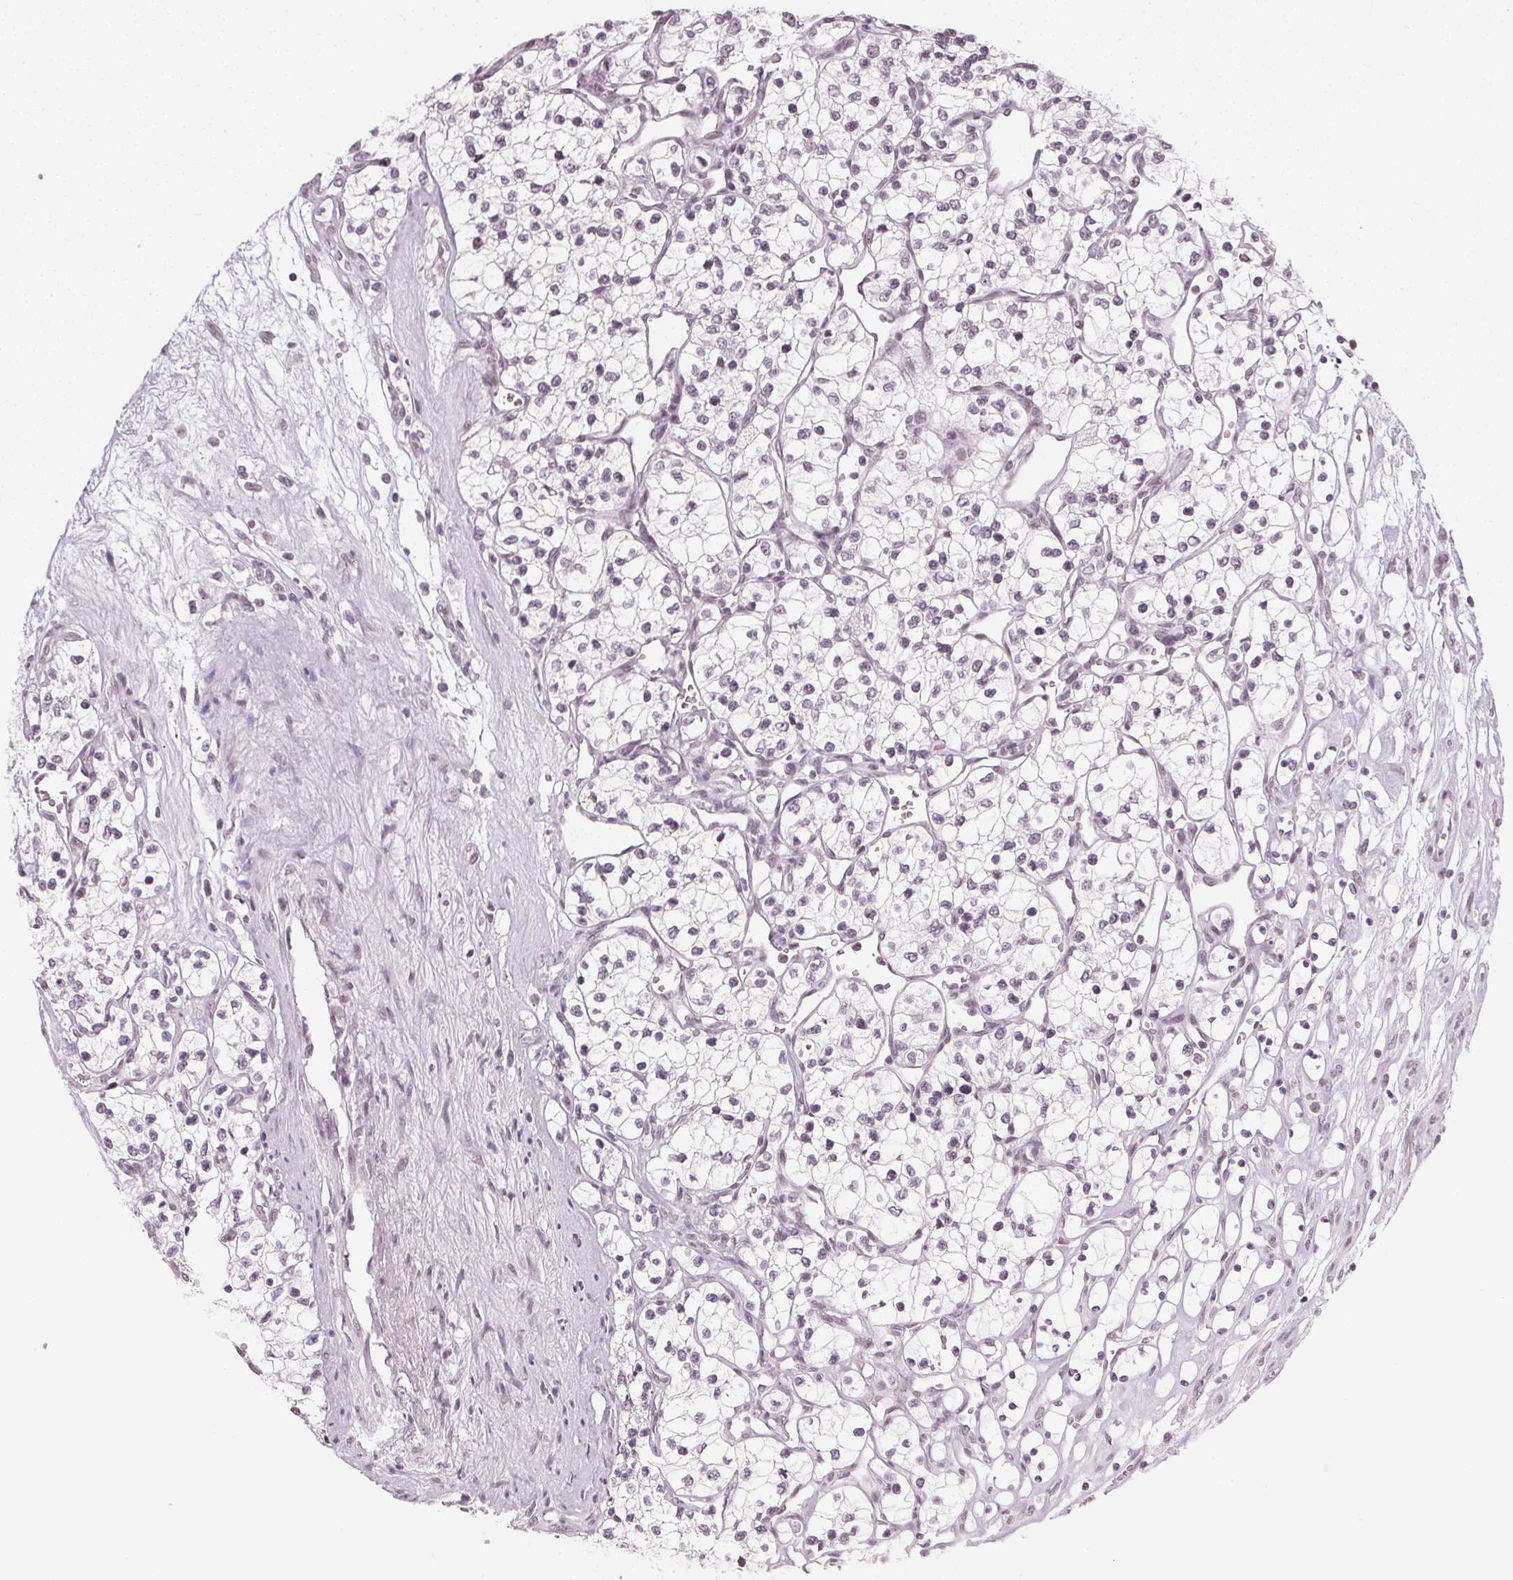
{"staining": {"intensity": "negative", "quantity": "none", "location": "none"}, "tissue": "renal cancer", "cell_type": "Tumor cells", "image_type": "cancer", "snomed": [{"axis": "morphology", "description": "Adenocarcinoma, NOS"}, {"axis": "topography", "description": "Kidney"}], "caption": "The immunohistochemistry (IHC) image has no significant positivity in tumor cells of renal cancer (adenocarcinoma) tissue.", "gene": "DNAJC6", "patient": {"sex": "female", "age": 69}}